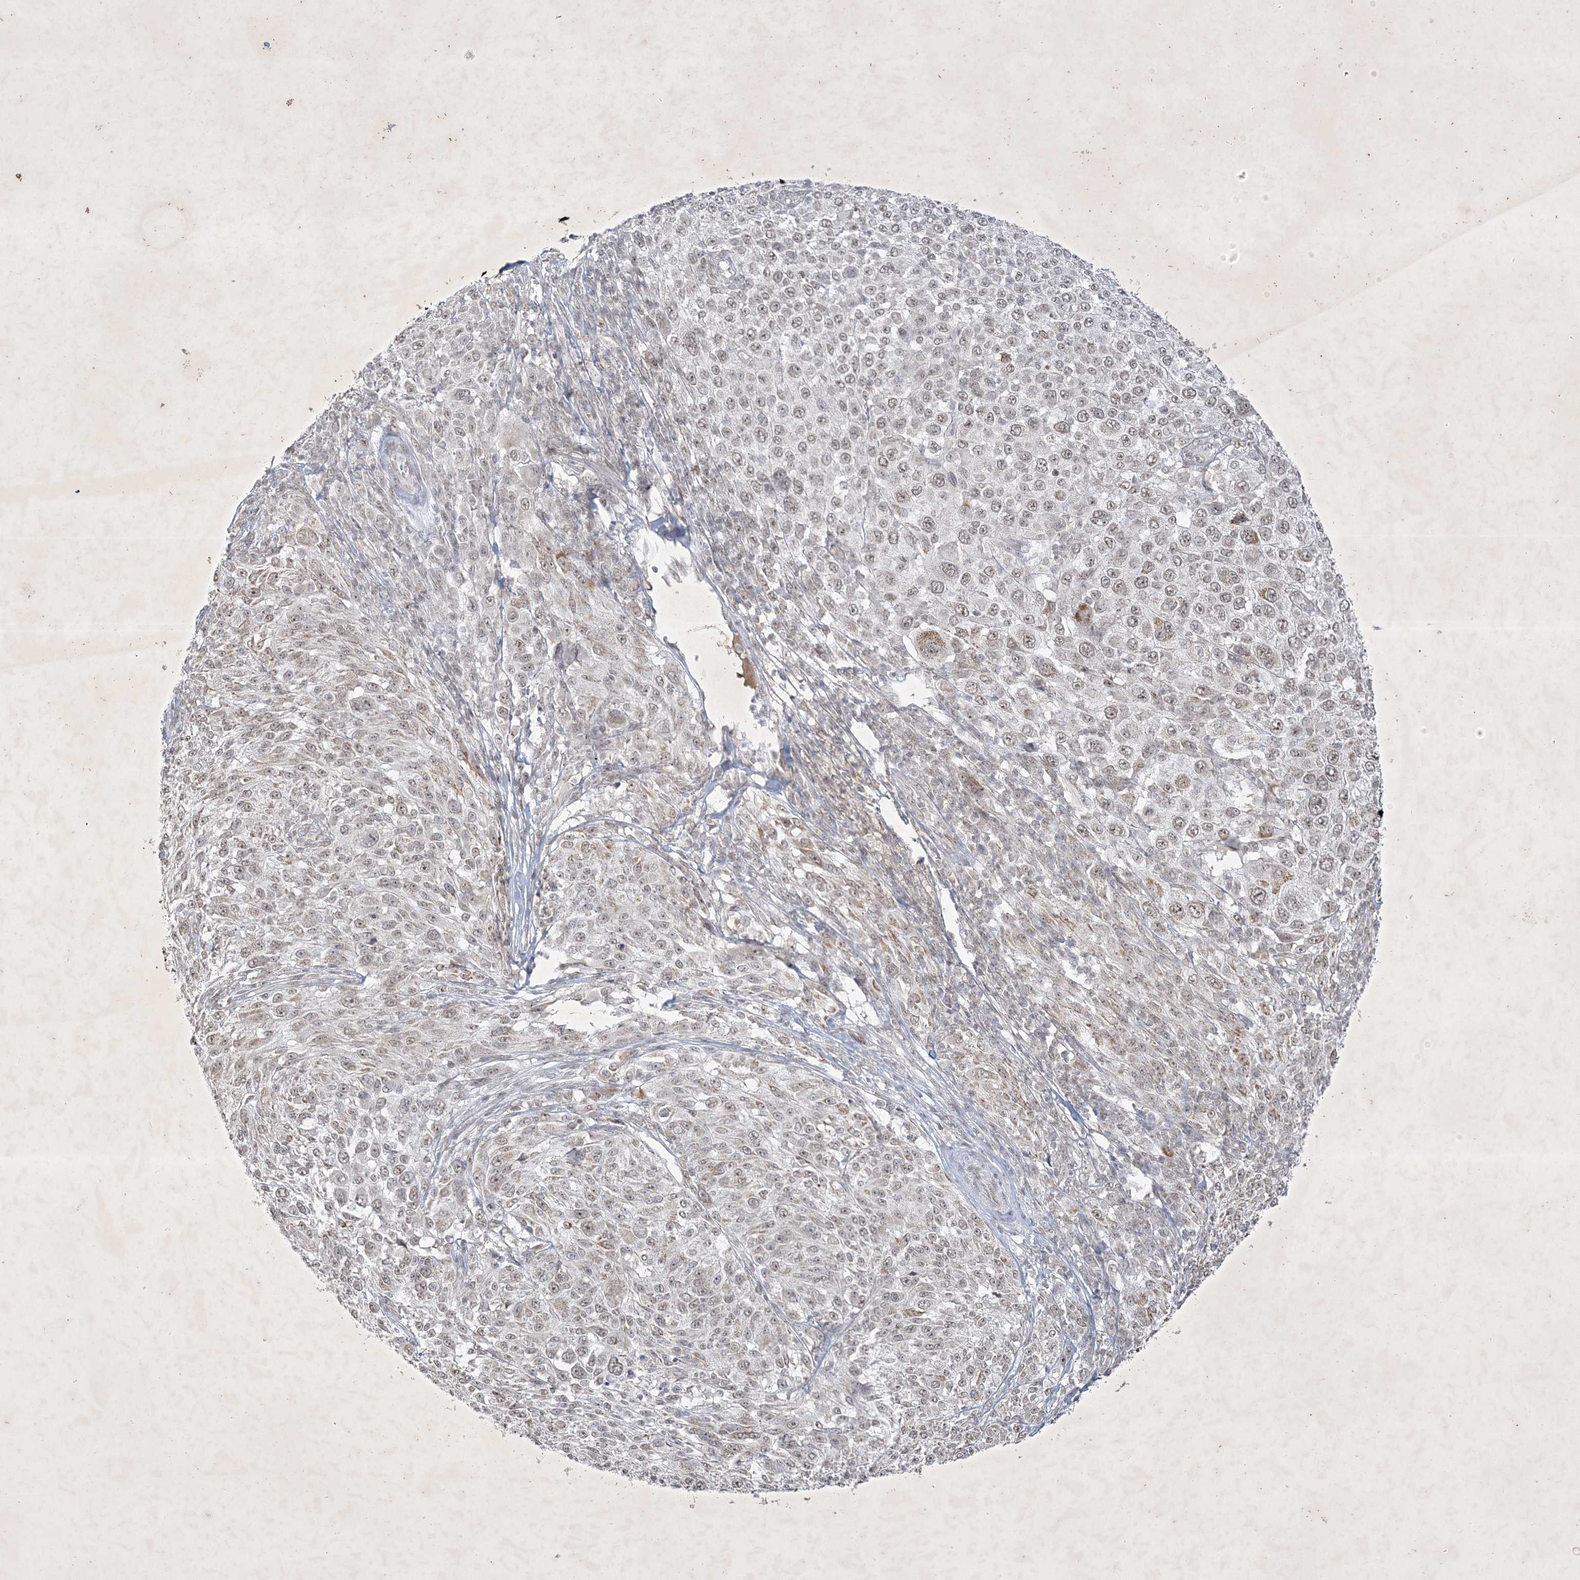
{"staining": {"intensity": "weak", "quantity": "25%-75%", "location": "nuclear"}, "tissue": "melanoma", "cell_type": "Tumor cells", "image_type": "cancer", "snomed": [{"axis": "morphology", "description": "Malignant melanoma, NOS"}, {"axis": "topography", "description": "Skin of trunk"}], "caption": "Malignant melanoma tissue displays weak nuclear expression in about 25%-75% of tumor cells Nuclei are stained in blue.", "gene": "ZBTB9", "patient": {"sex": "male", "age": 71}}